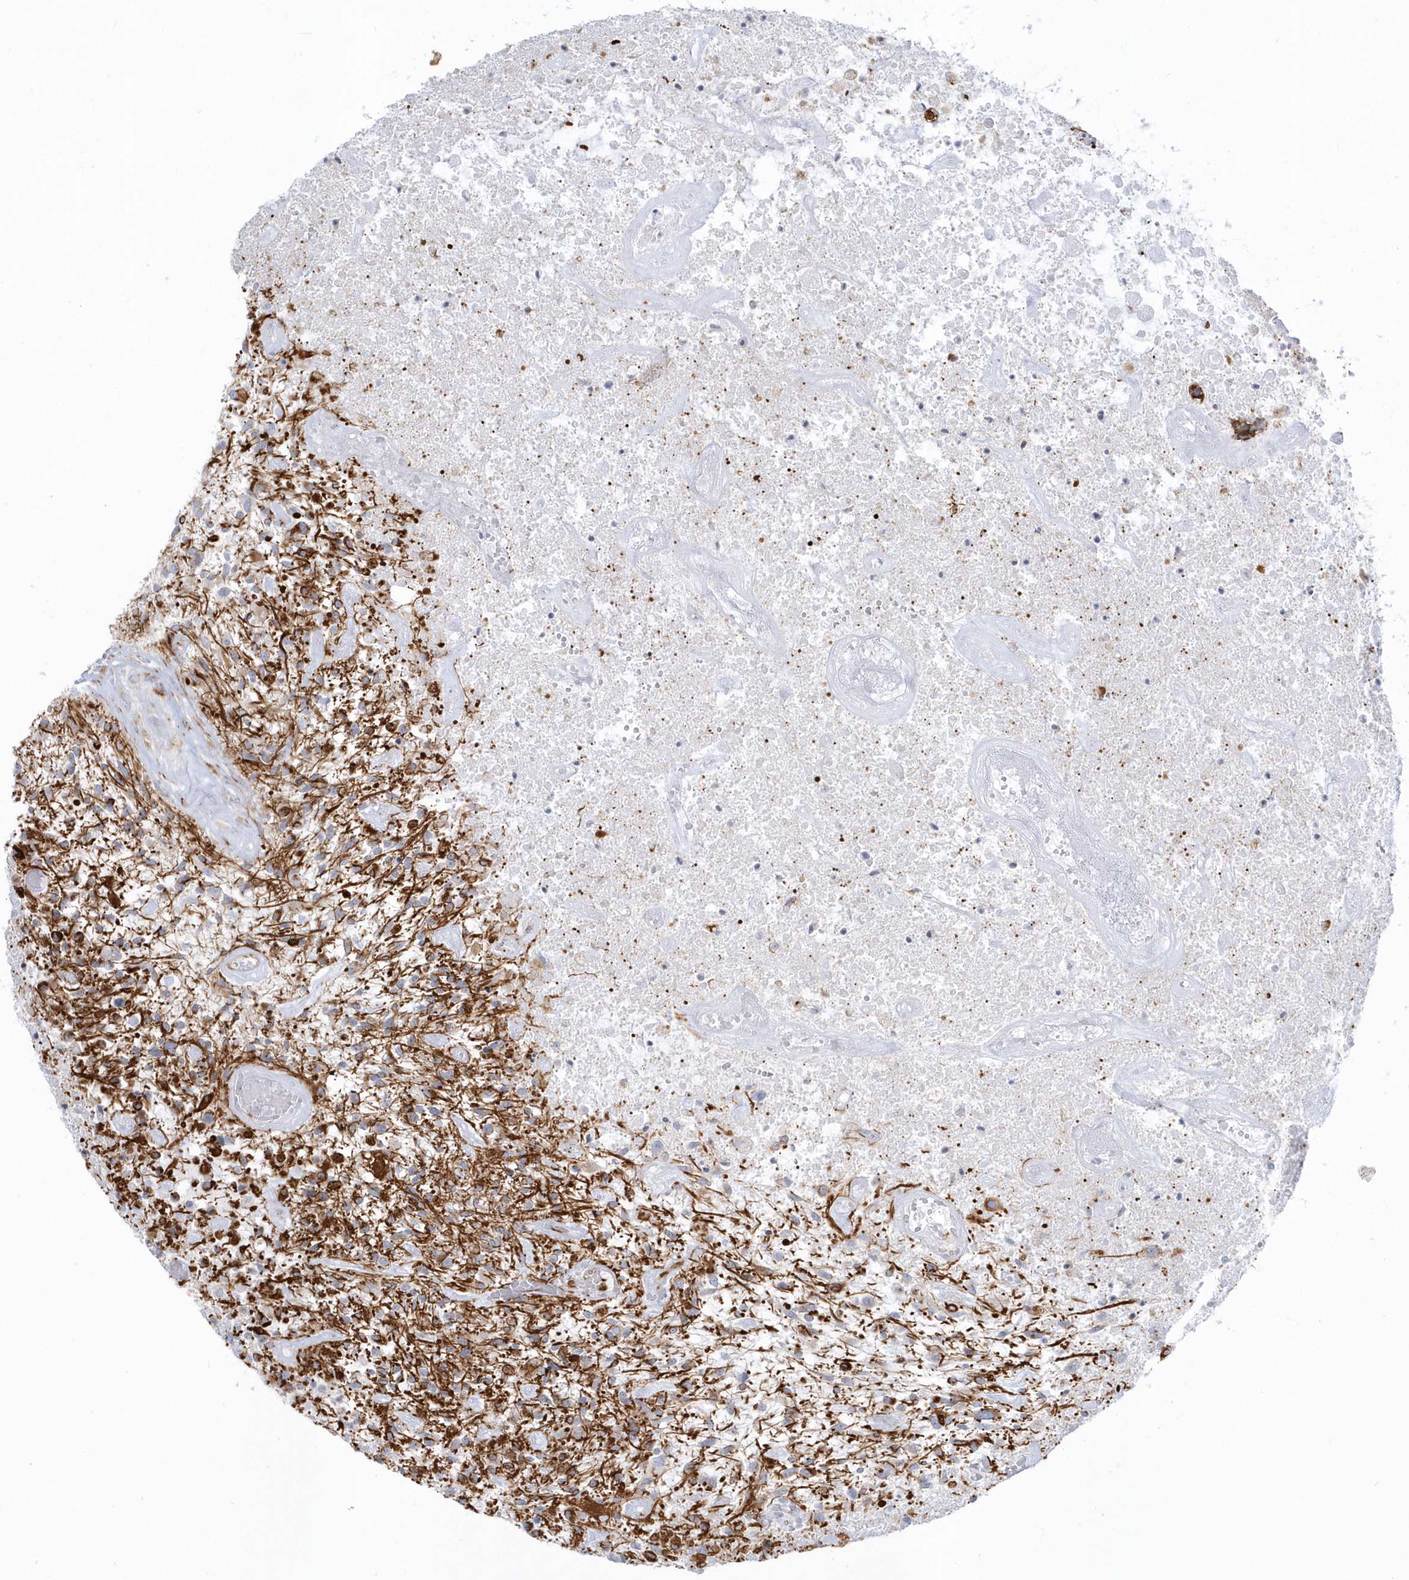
{"staining": {"intensity": "moderate", "quantity": "25%-75%", "location": "cytoplasmic/membranous"}, "tissue": "glioma", "cell_type": "Tumor cells", "image_type": "cancer", "snomed": [{"axis": "morphology", "description": "Glioma, malignant, High grade"}, {"axis": "topography", "description": "Brain"}], "caption": "IHC (DAB (3,3'-diaminobenzidine)) staining of human glioma demonstrates moderate cytoplasmic/membranous protein staining in approximately 25%-75% of tumor cells.", "gene": "PPIL6", "patient": {"sex": "male", "age": 47}}